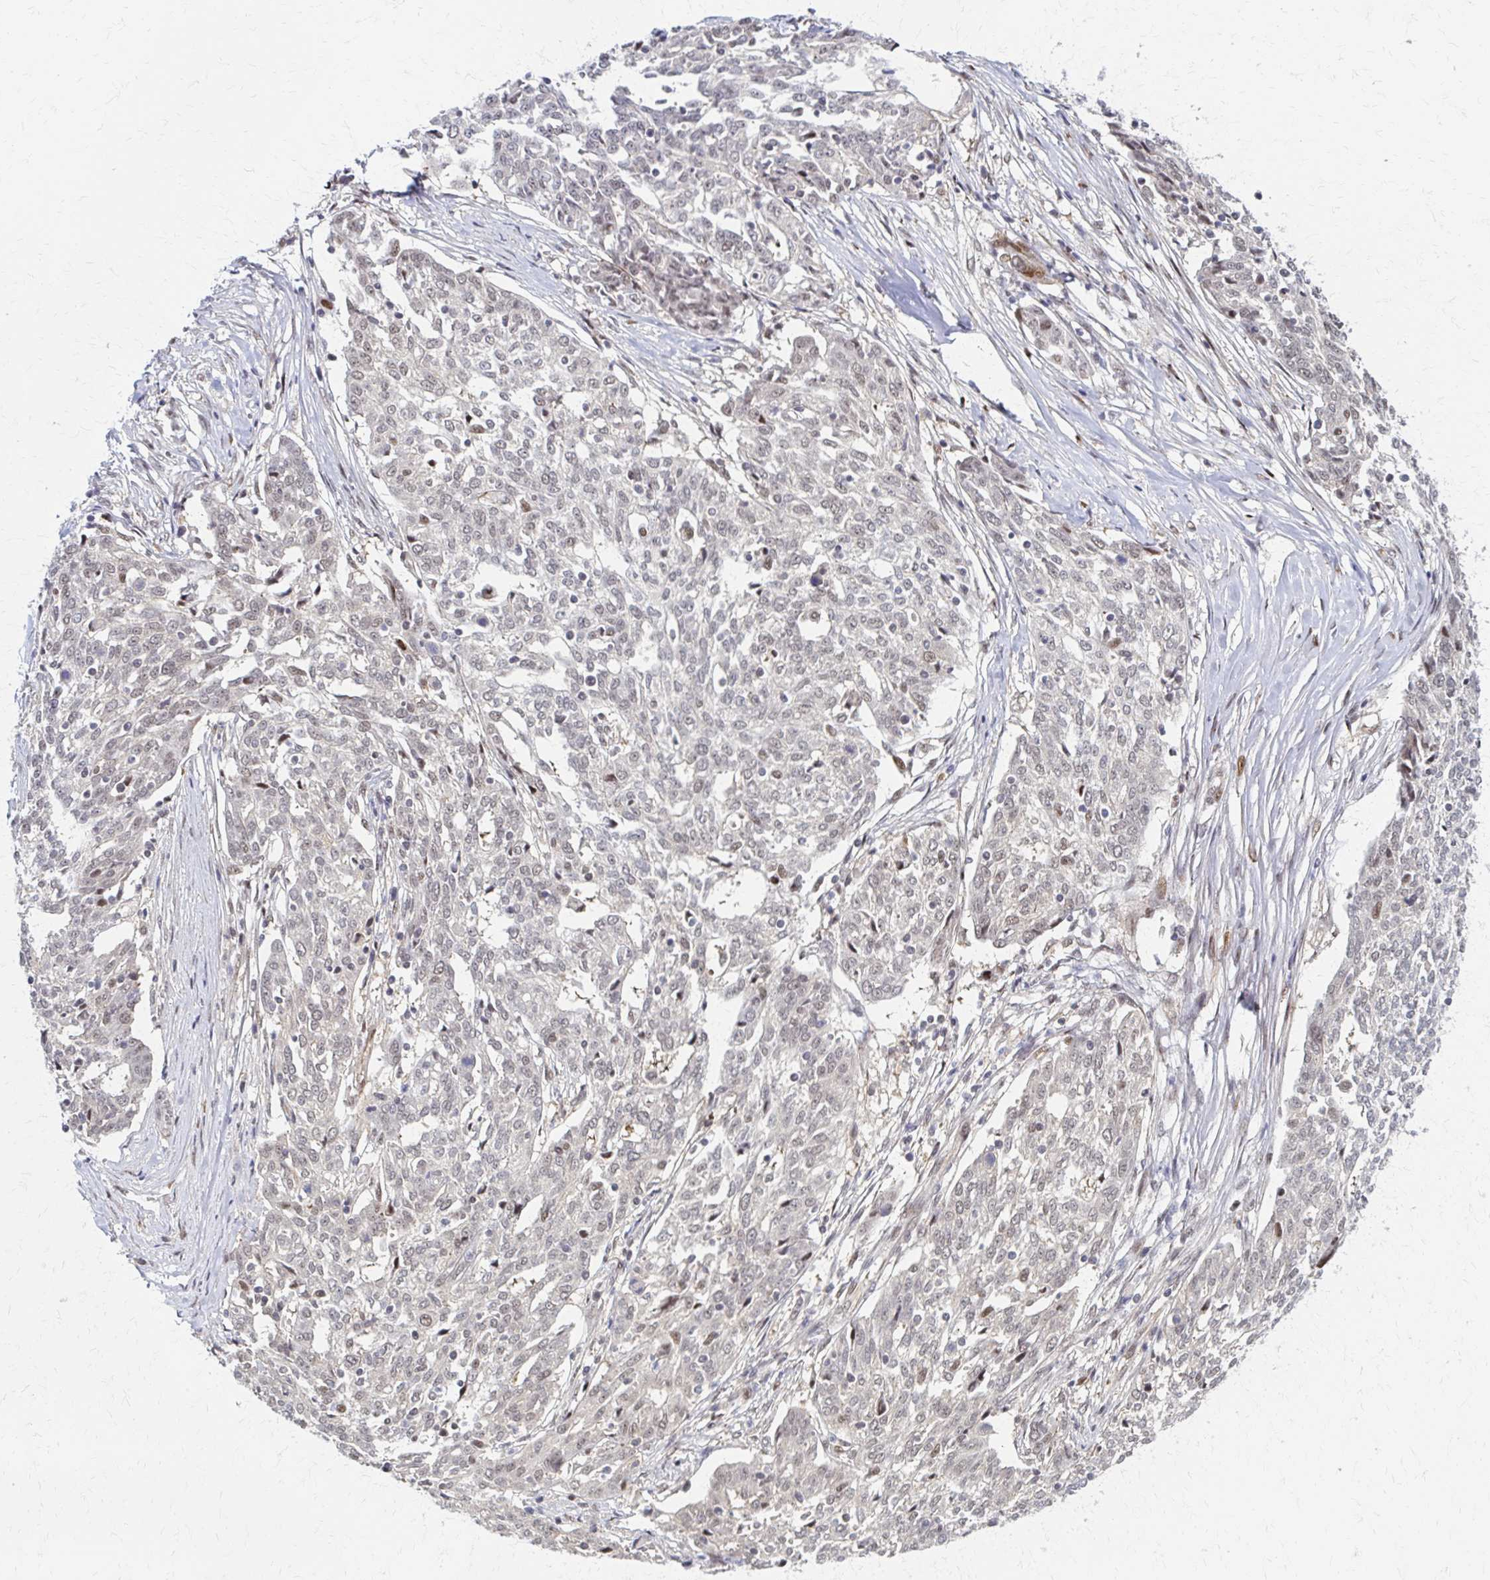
{"staining": {"intensity": "weak", "quantity": "25%-75%", "location": "nuclear"}, "tissue": "ovarian cancer", "cell_type": "Tumor cells", "image_type": "cancer", "snomed": [{"axis": "morphology", "description": "Cystadenocarcinoma, serous, NOS"}, {"axis": "topography", "description": "Ovary"}], "caption": "A brown stain highlights weak nuclear positivity of a protein in ovarian serous cystadenocarcinoma tumor cells. Nuclei are stained in blue.", "gene": "PSMD7", "patient": {"sex": "female", "age": 67}}